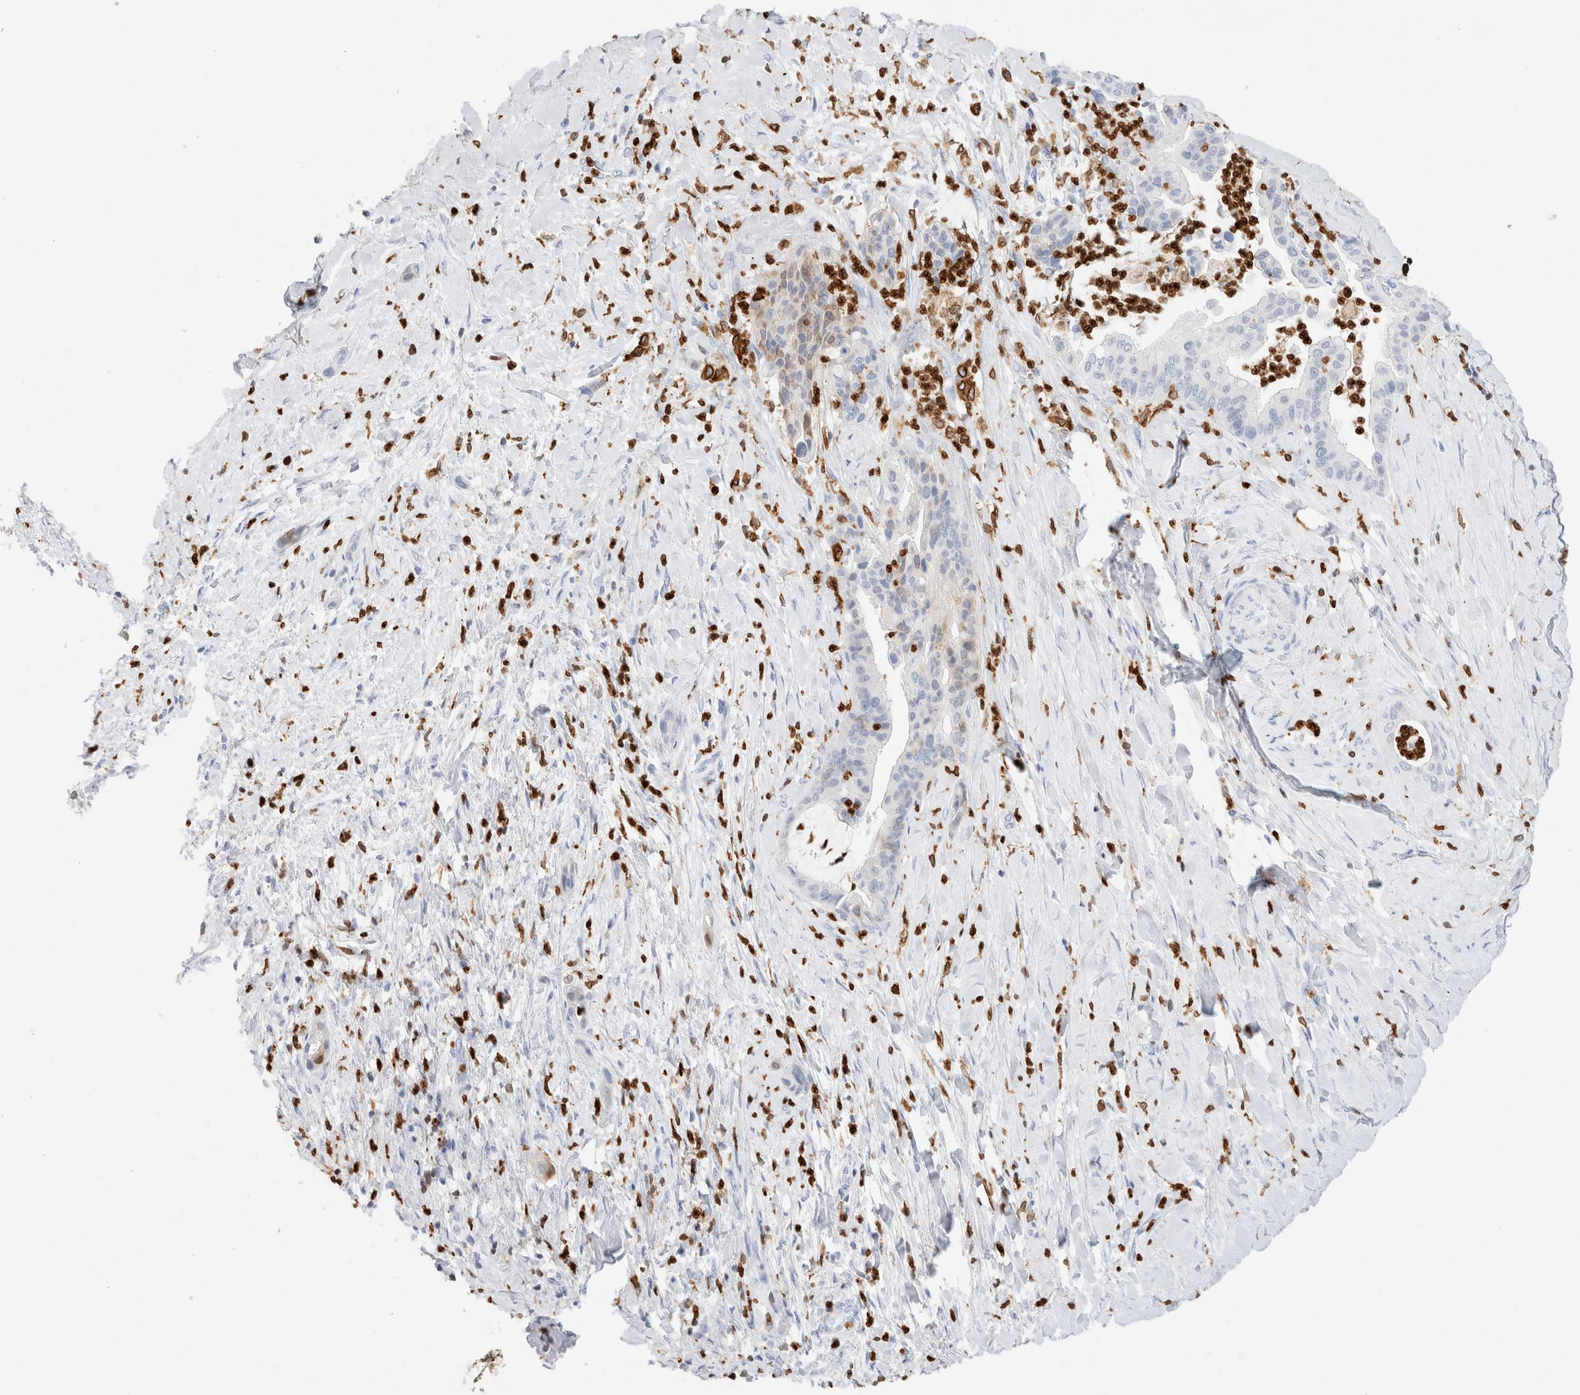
{"staining": {"intensity": "weak", "quantity": "<25%", "location": "cytoplasmic/membranous"}, "tissue": "liver cancer", "cell_type": "Tumor cells", "image_type": "cancer", "snomed": [{"axis": "morphology", "description": "Cholangiocarcinoma"}, {"axis": "topography", "description": "Liver"}], "caption": "Immunohistochemistry (IHC) micrograph of neoplastic tissue: human cholangiocarcinoma (liver) stained with DAB (3,3'-diaminobenzidine) demonstrates no significant protein staining in tumor cells. (Immunohistochemistry, brightfield microscopy, high magnification).", "gene": "ALOX5AP", "patient": {"sex": "female", "age": 54}}